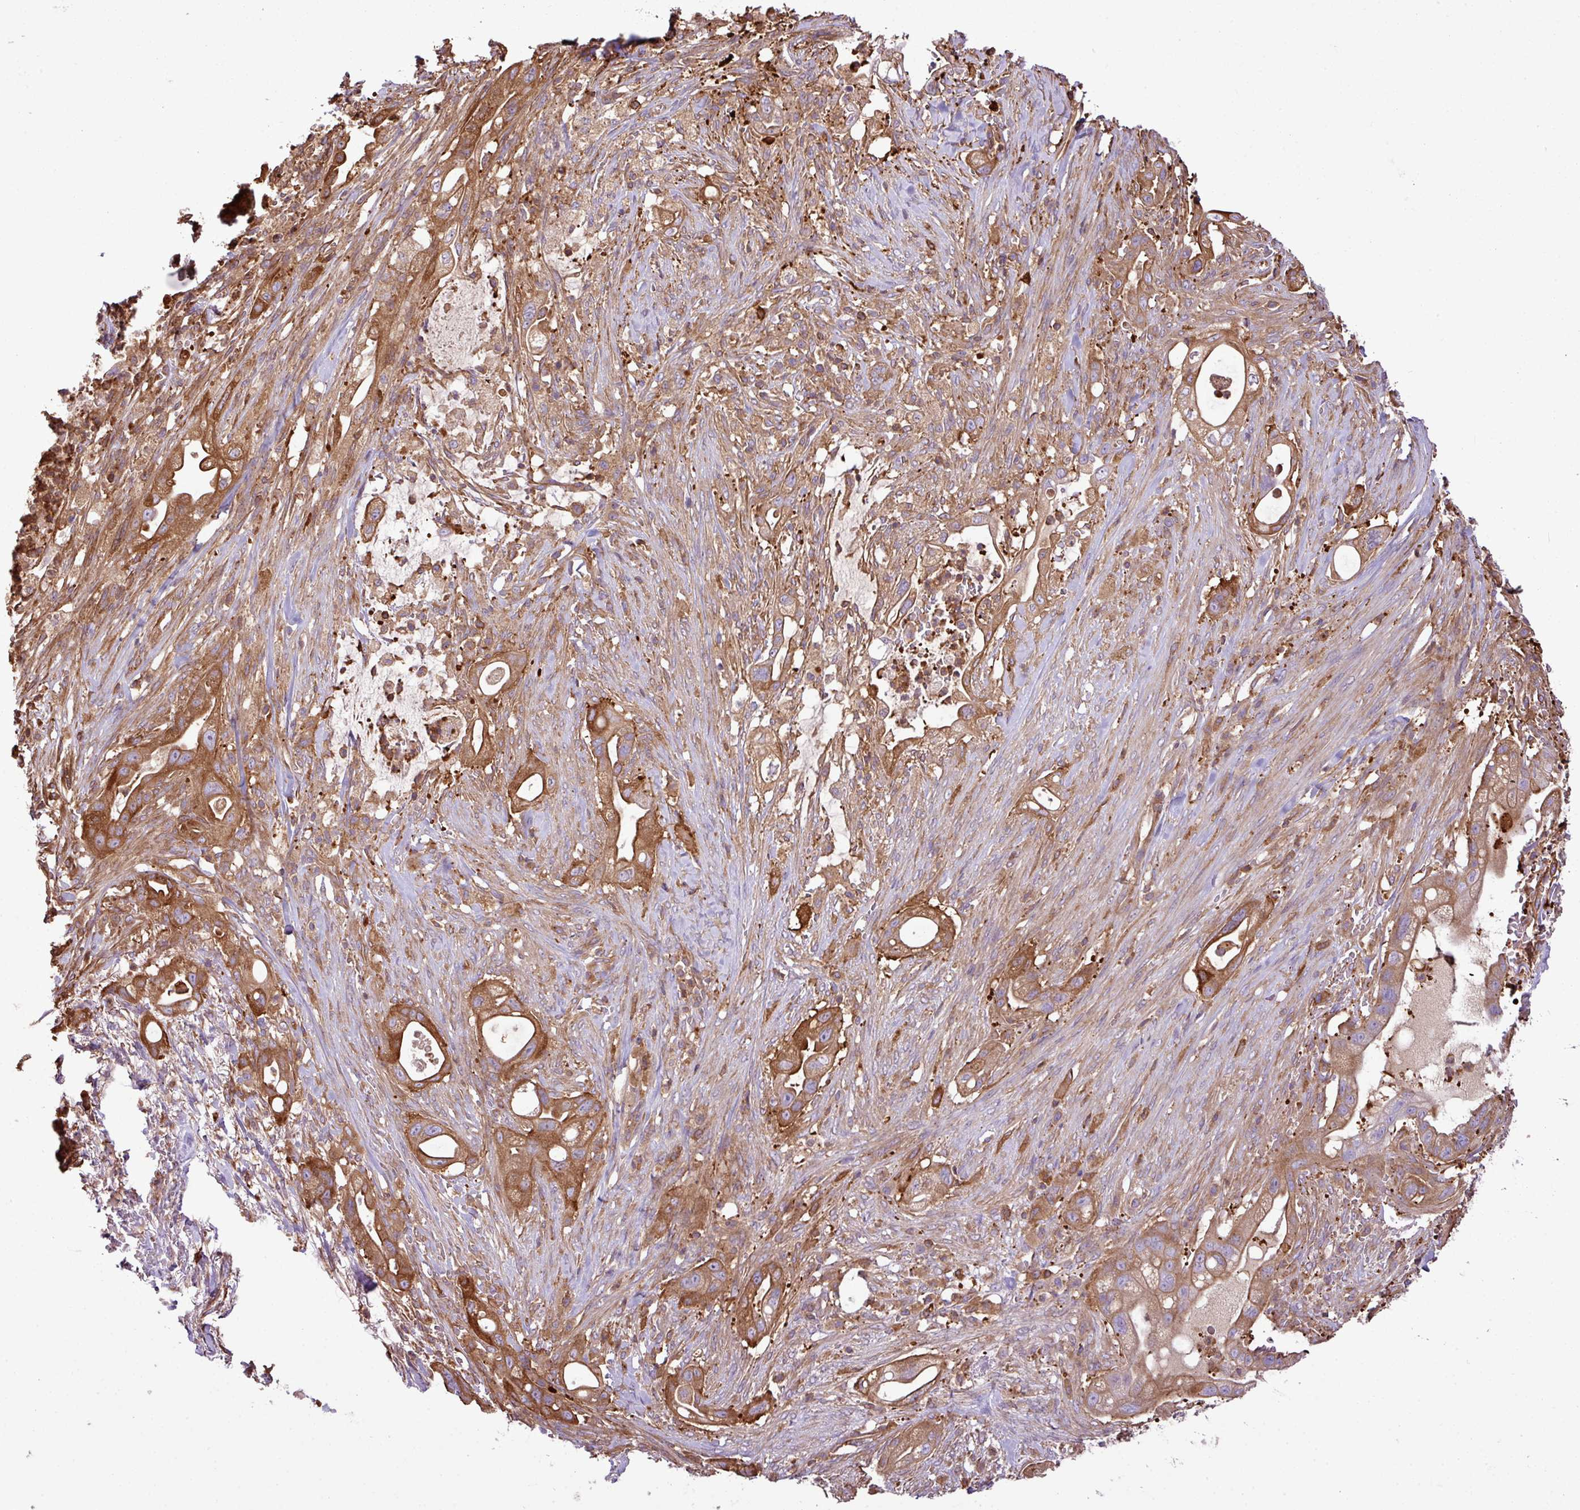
{"staining": {"intensity": "strong", "quantity": ">75%", "location": "cytoplasmic/membranous"}, "tissue": "pancreatic cancer", "cell_type": "Tumor cells", "image_type": "cancer", "snomed": [{"axis": "morphology", "description": "Adenocarcinoma, NOS"}, {"axis": "topography", "description": "Pancreas"}], "caption": "A histopathology image showing strong cytoplasmic/membranous staining in approximately >75% of tumor cells in pancreatic cancer, as visualized by brown immunohistochemical staining.", "gene": "PGAP6", "patient": {"sex": "male", "age": 44}}